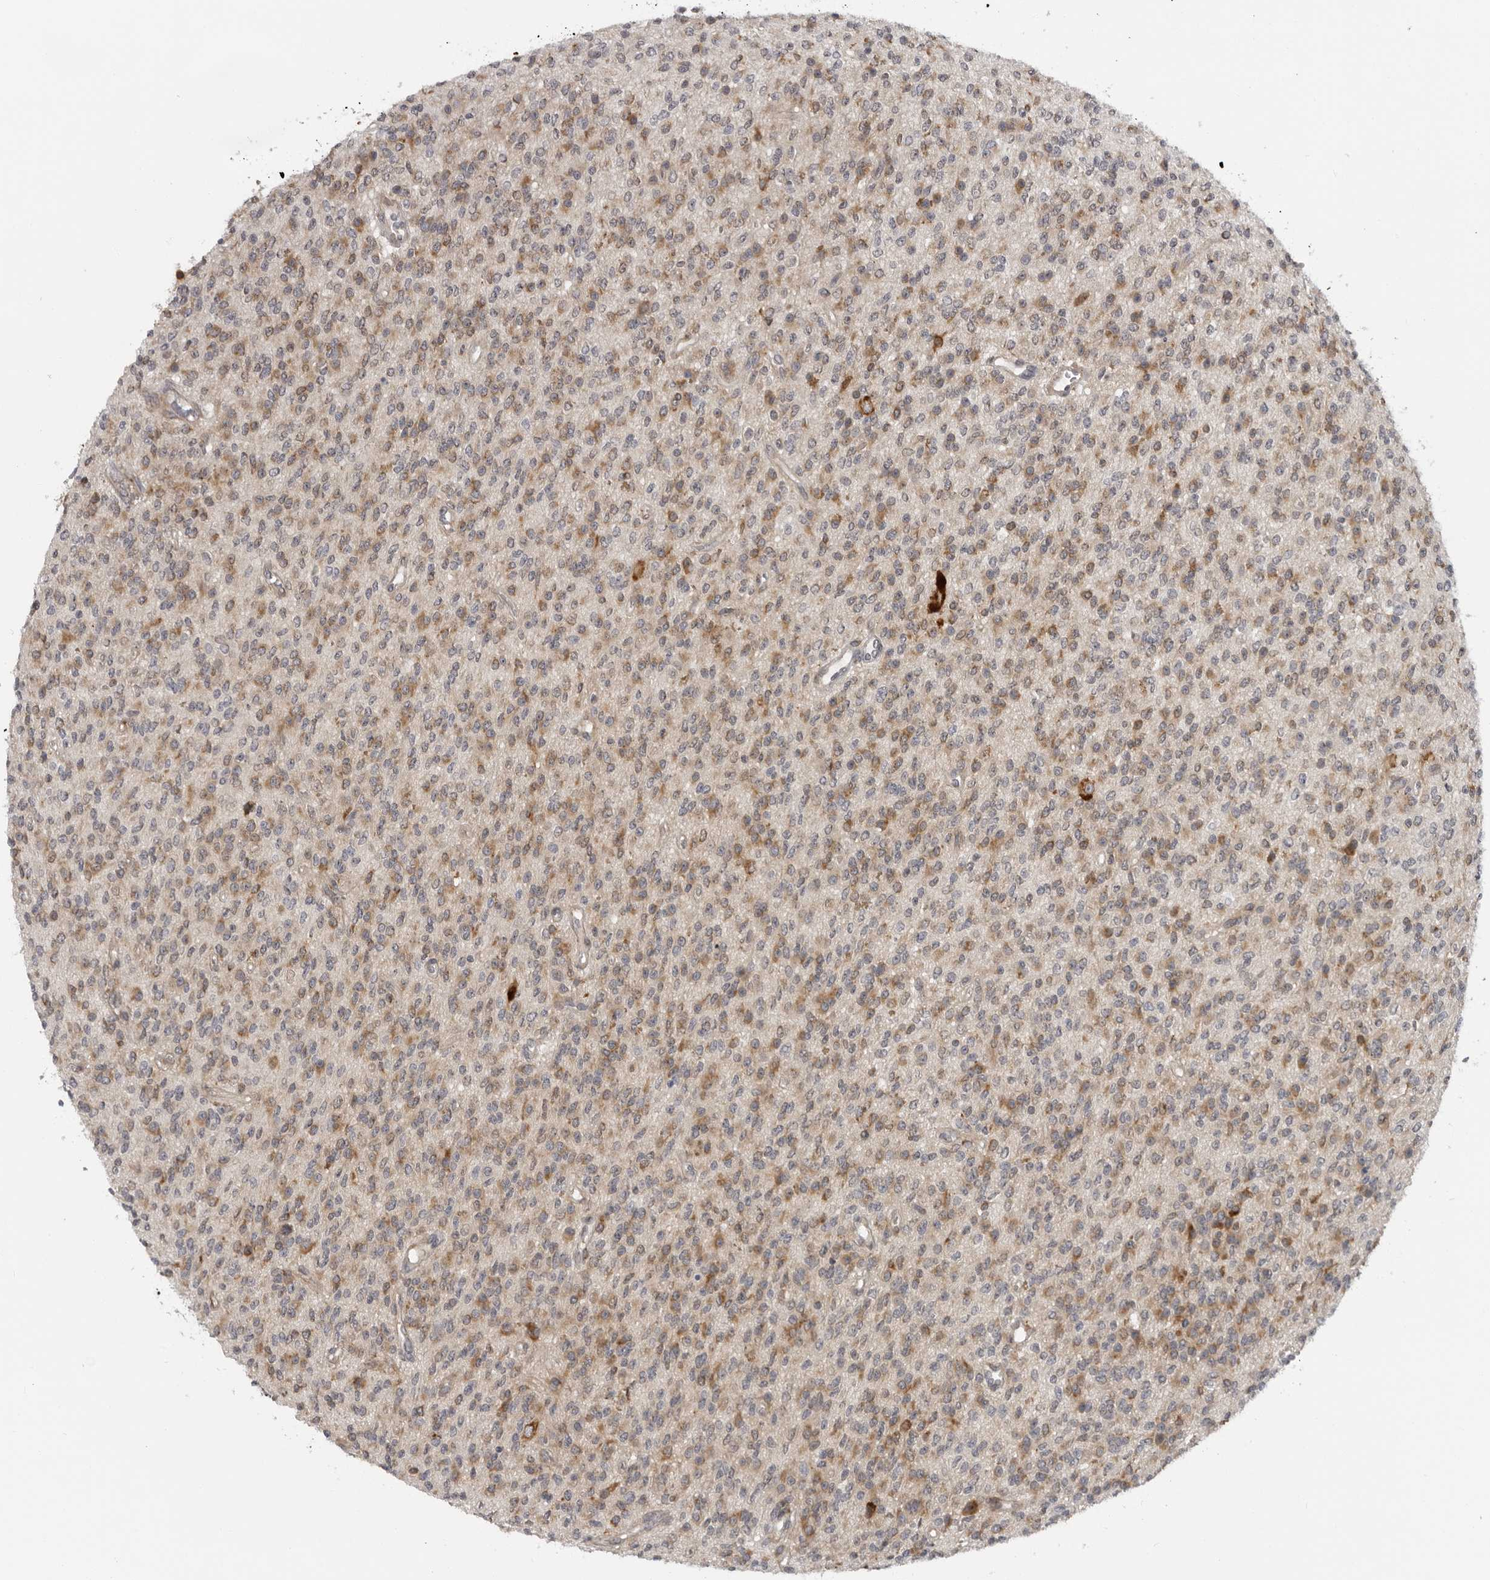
{"staining": {"intensity": "moderate", "quantity": "25%-75%", "location": "cytoplasmic/membranous"}, "tissue": "glioma", "cell_type": "Tumor cells", "image_type": "cancer", "snomed": [{"axis": "morphology", "description": "Glioma, malignant, High grade"}, {"axis": "topography", "description": "Brain"}], "caption": "This micrograph demonstrates glioma stained with IHC to label a protein in brown. The cytoplasmic/membranous of tumor cells show moderate positivity for the protein. Nuclei are counter-stained blue.", "gene": "ALPK2", "patient": {"sex": "male", "age": 34}}